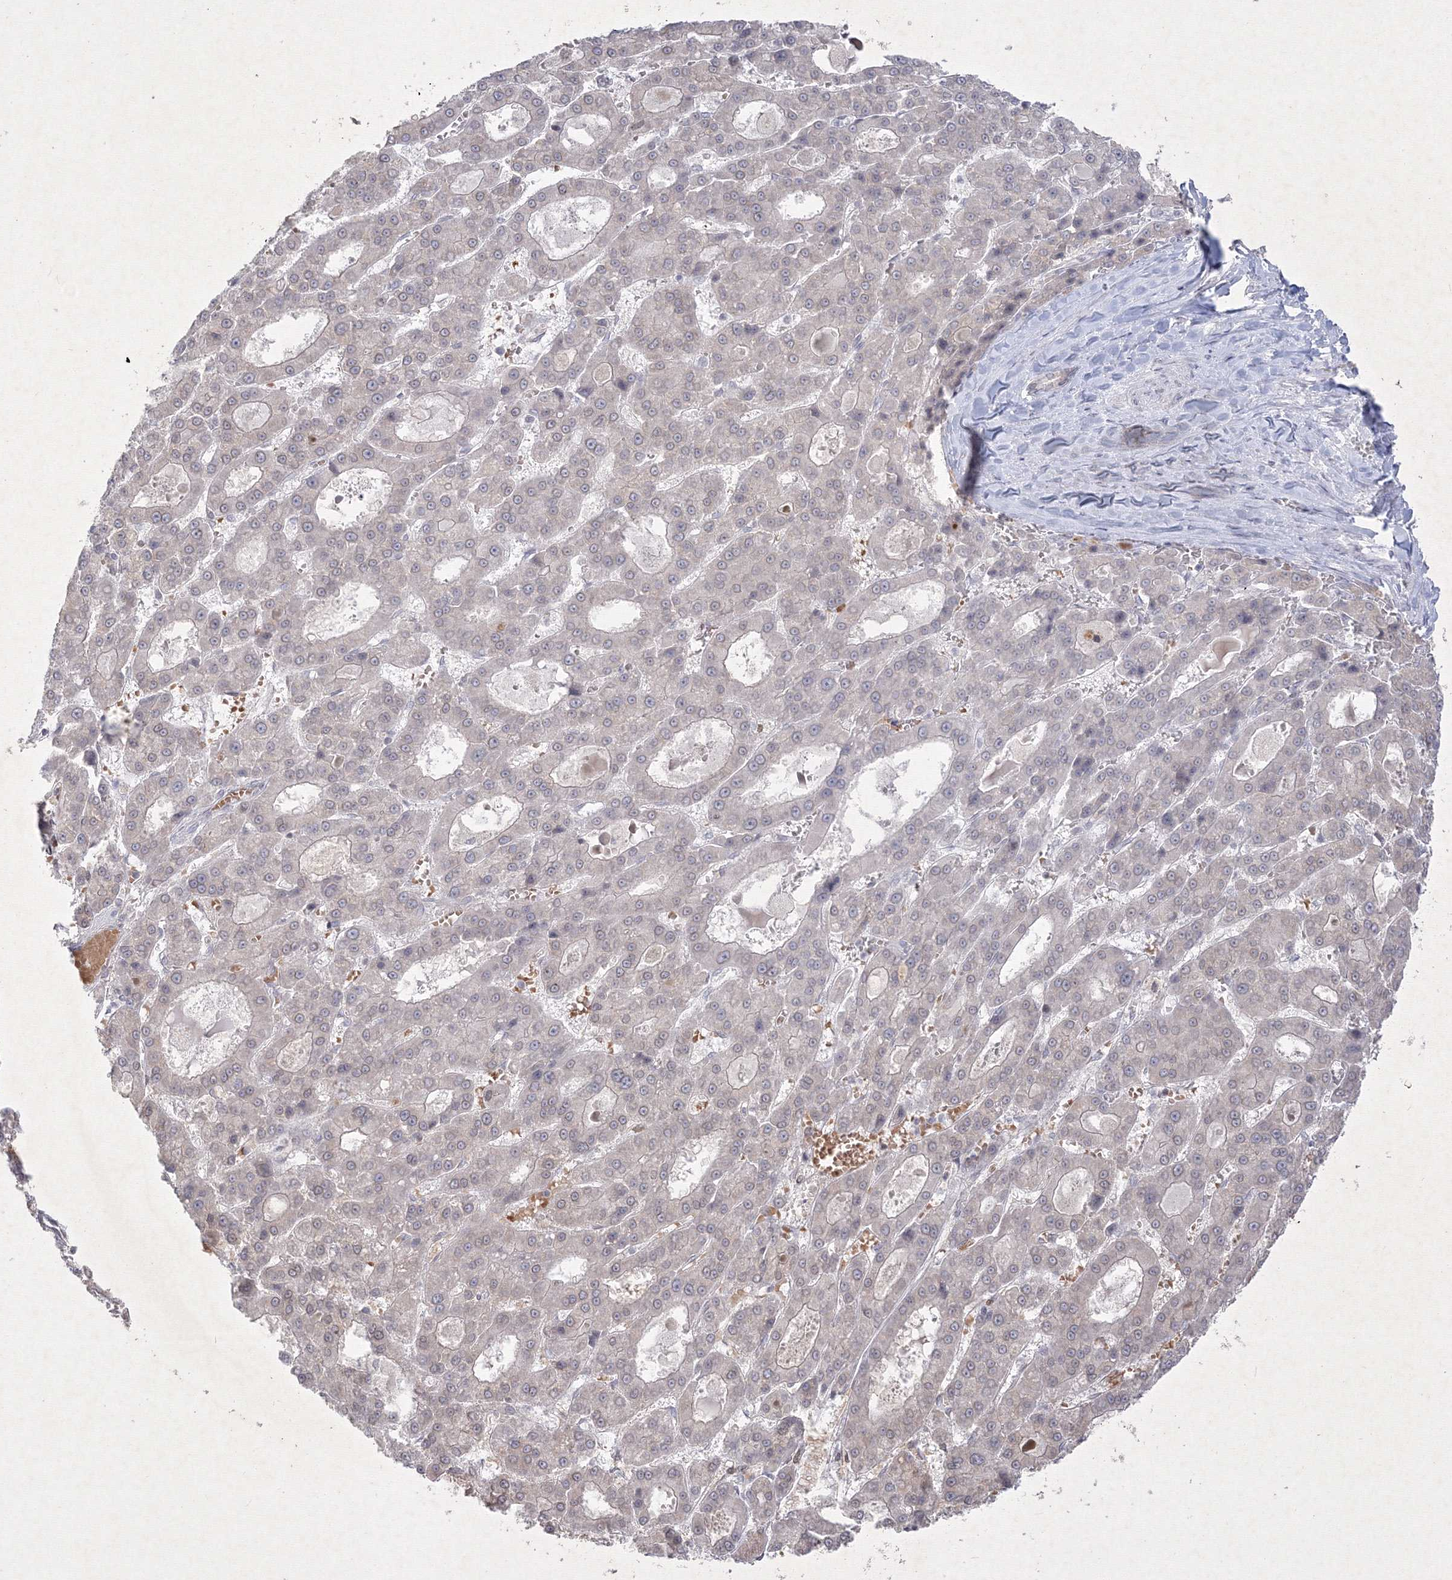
{"staining": {"intensity": "negative", "quantity": "none", "location": "none"}, "tissue": "liver cancer", "cell_type": "Tumor cells", "image_type": "cancer", "snomed": [{"axis": "morphology", "description": "Carcinoma, Hepatocellular, NOS"}, {"axis": "topography", "description": "Liver"}], "caption": "Liver cancer was stained to show a protein in brown. There is no significant positivity in tumor cells.", "gene": "NXPE3", "patient": {"sex": "male", "age": 70}}